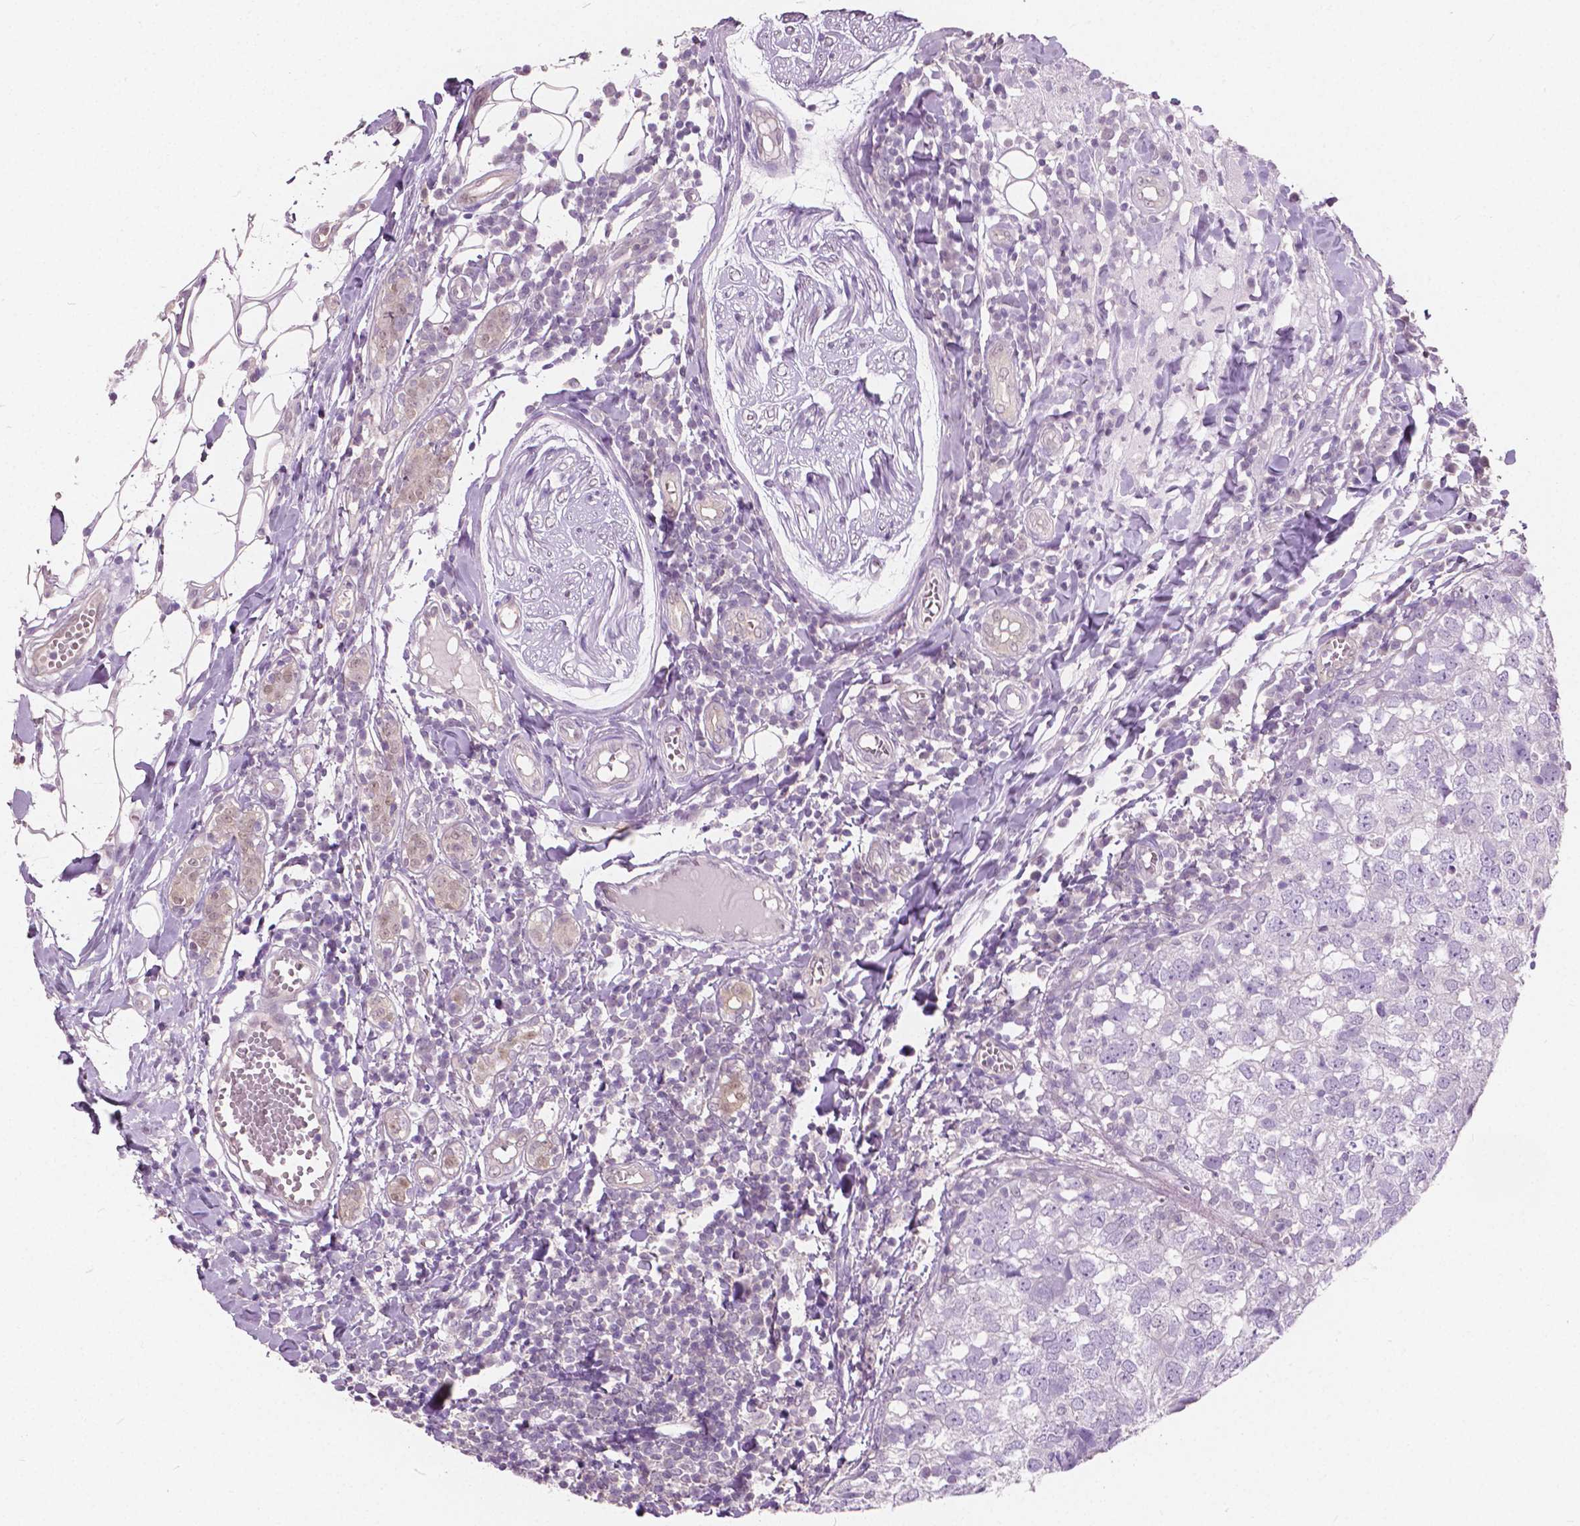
{"staining": {"intensity": "negative", "quantity": "none", "location": "none"}, "tissue": "breast cancer", "cell_type": "Tumor cells", "image_type": "cancer", "snomed": [{"axis": "morphology", "description": "Duct carcinoma"}, {"axis": "topography", "description": "Breast"}], "caption": "A photomicrograph of human intraductal carcinoma (breast) is negative for staining in tumor cells.", "gene": "TKFC", "patient": {"sex": "female", "age": 30}}